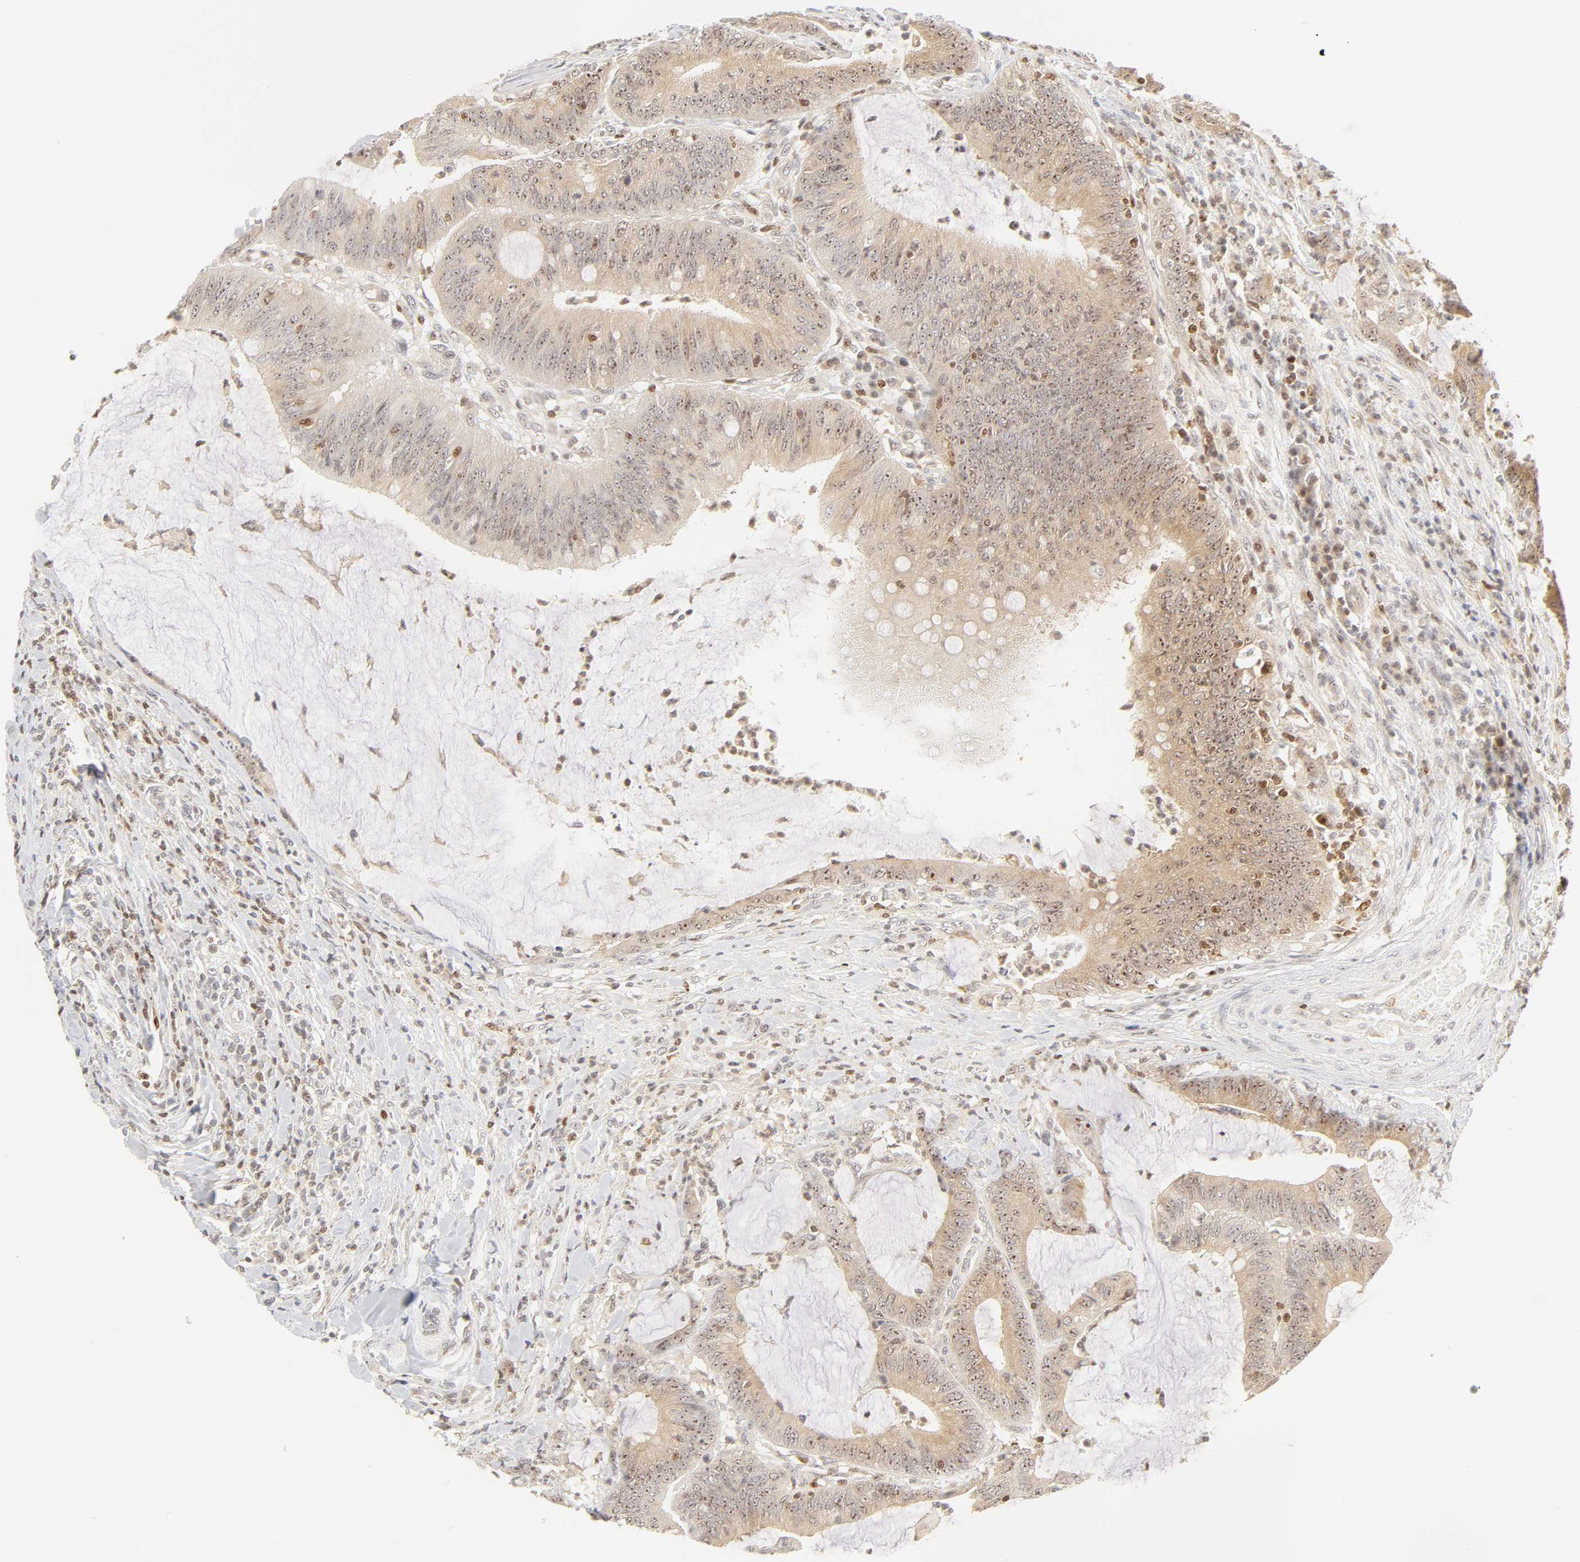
{"staining": {"intensity": "moderate", "quantity": ">75%", "location": "cytoplasmic/membranous,nuclear"}, "tissue": "colorectal cancer", "cell_type": "Tumor cells", "image_type": "cancer", "snomed": [{"axis": "morphology", "description": "Adenocarcinoma, NOS"}, {"axis": "topography", "description": "Rectum"}], "caption": "IHC of human colorectal cancer exhibits medium levels of moderate cytoplasmic/membranous and nuclear staining in about >75% of tumor cells.", "gene": "KIF2A", "patient": {"sex": "female", "age": 66}}